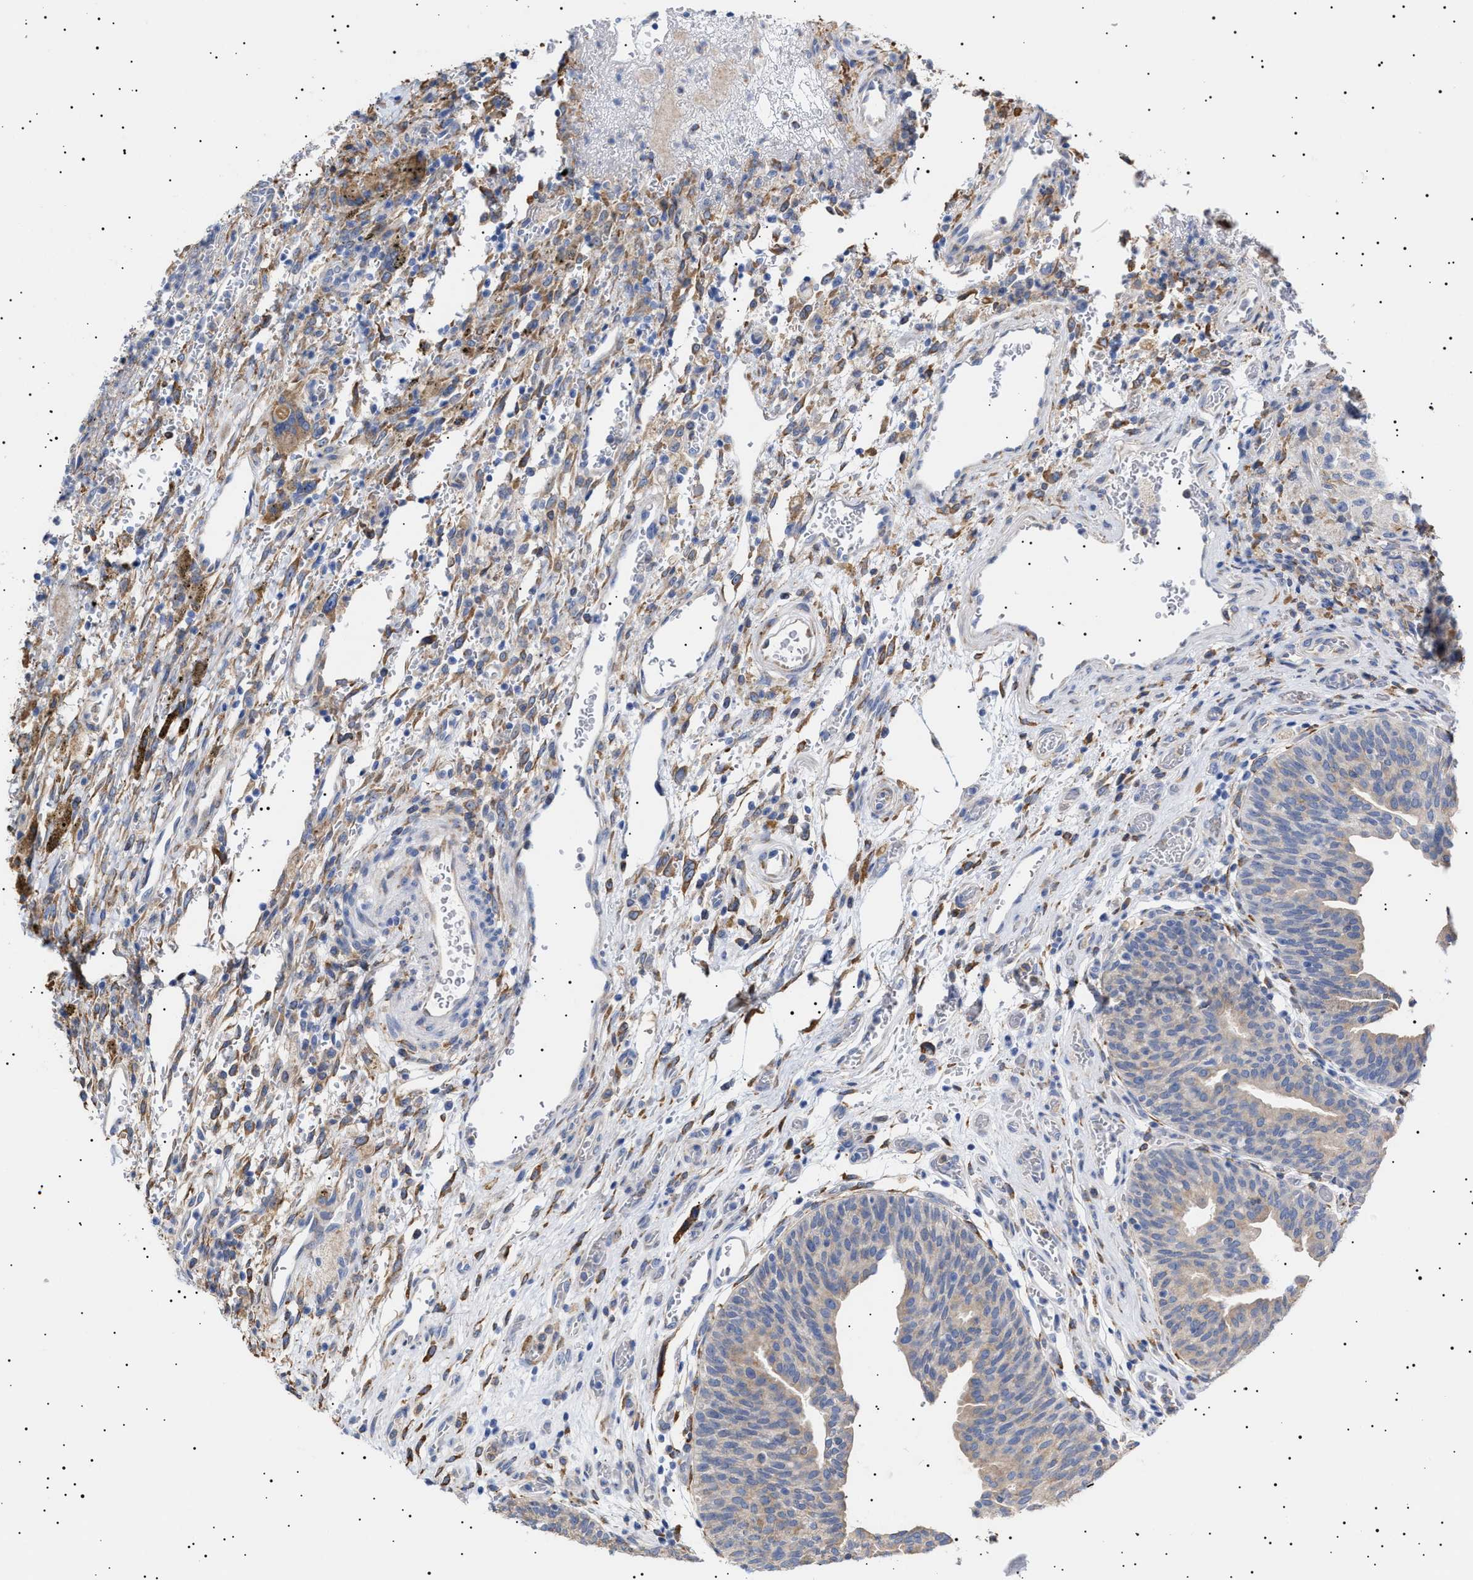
{"staining": {"intensity": "weak", "quantity": "<25%", "location": "cytoplasmic/membranous"}, "tissue": "urothelial cancer", "cell_type": "Tumor cells", "image_type": "cancer", "snomed": [{"axis": "morphology", "description": "Urothelial carcinoma, Low grade"}, {"axis": "morphology", "description": "Urothelial carcinoma, High grade"}, {"axis": "topography", "description": "Urinary bladder"}], "caption": "Immunohistochemistry (IHC) micrograph of human urothelial carcinoma (low-grade) stained for a protein (brown), which exhibits no positivity in tumor cells.", "gene": "ERCC6L2", "patient": {"sex": "male", "age": 35}}